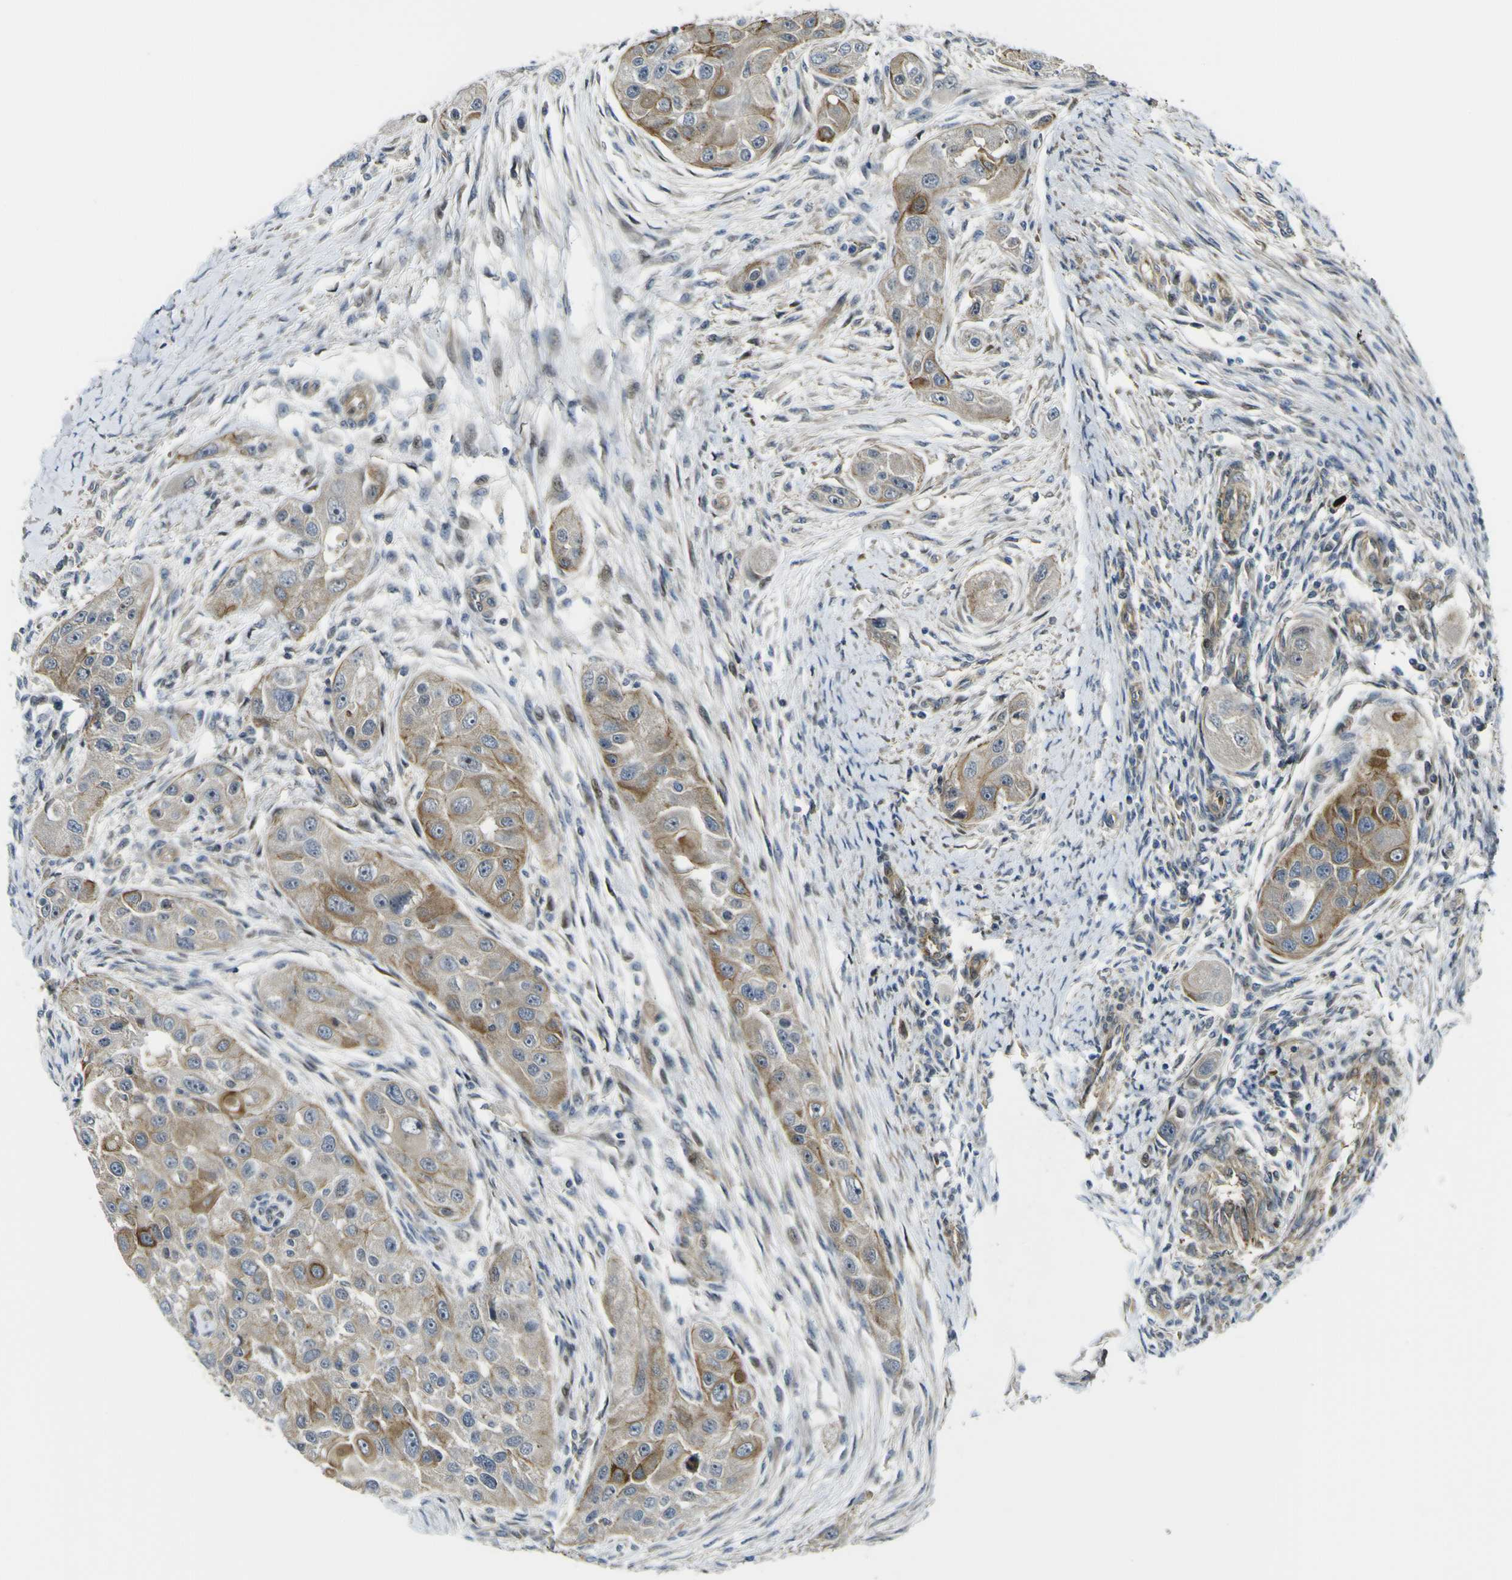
{"staining": {"intensity": "strong", "quantity": "25%-75%", "location": "cytoplasmic/membranous"}, "tissue": "head and neck cancer", "cell_type": "Tumor cells", "image_type": "cancer", "snomed": [{"axis": "morphology", "description": "Normal tissue, NOS"}, {"axis": "morphology", "description": "Squamous cell carcinoma, NOS"}, {"axis": "topography", "description": "Skeletal muscle"}, {"axis": "topography", "description": "Head-Neck"}], "caption": "Brown immunohistochemical staining in human head and neck squamous cell carcinoma reveals strong cytoplasmic/membranous positivity in about 25%-75% of tumor cells.", "gene": "KDM7A", "patient": {"sex": "male", "age": 51}}